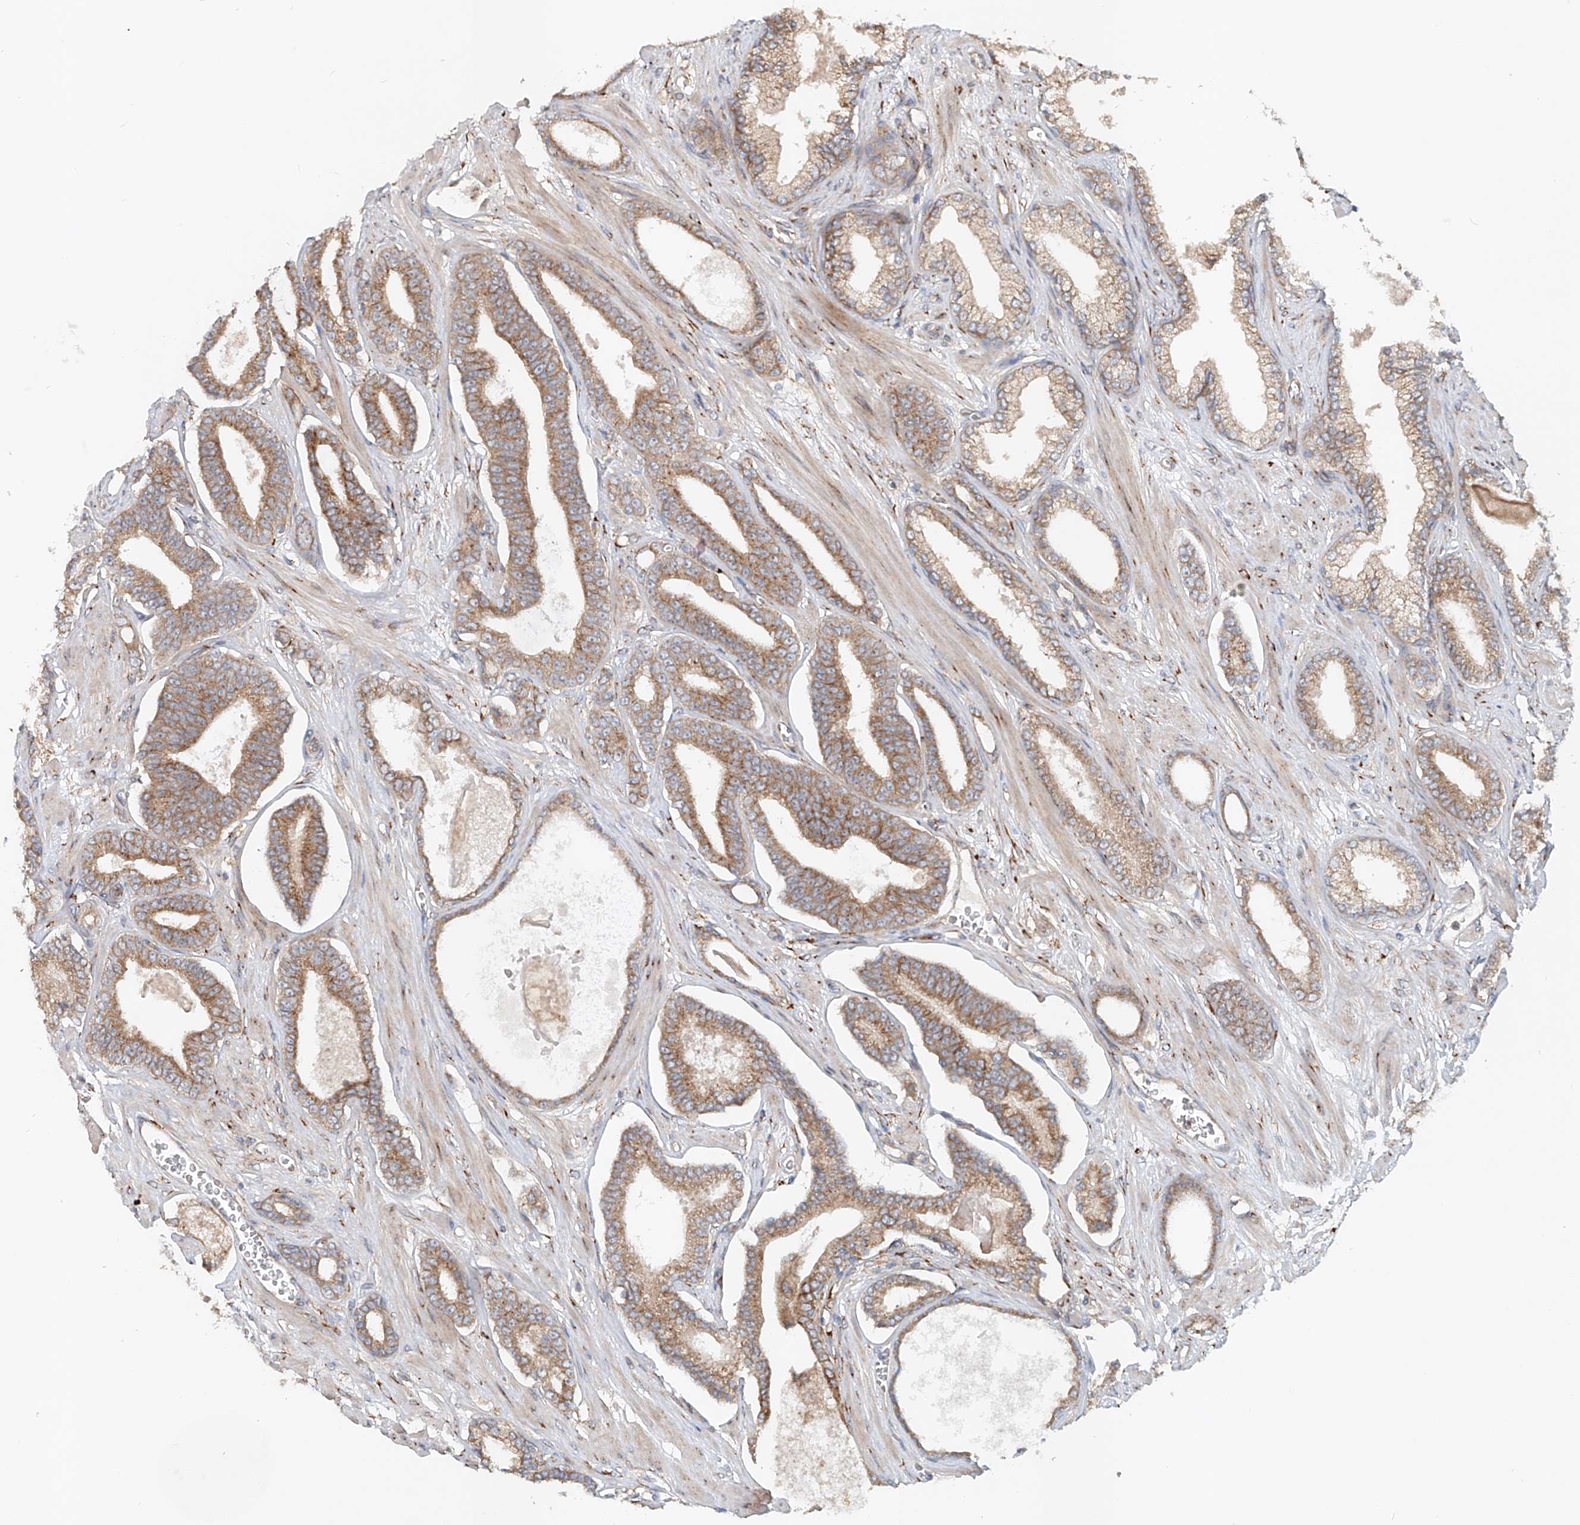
{"staining": {"intensity": "moderate", "quantity": "25%-75%", "location": "cytoplasmic/membranous"}, "tissue": "prostate cancer", "cell_type": "Tumor cells", "image_type": "cancer", "snomed": [{"axis": "morphology", "description": "Adenocarcinoma, Low grade"}, {"axis": "topography", "description": "Prostate"}], "caption": "Immunohistochemical staining of human adenocarcinoma (low-grade) (prostate) demonstrates medium levels of moderate cytoplasmic/membranous protein staining in approximately 25%-75% of tumor cells.", "gene": "SNAP29", "patient": {"sex": "male", "age": 70}}